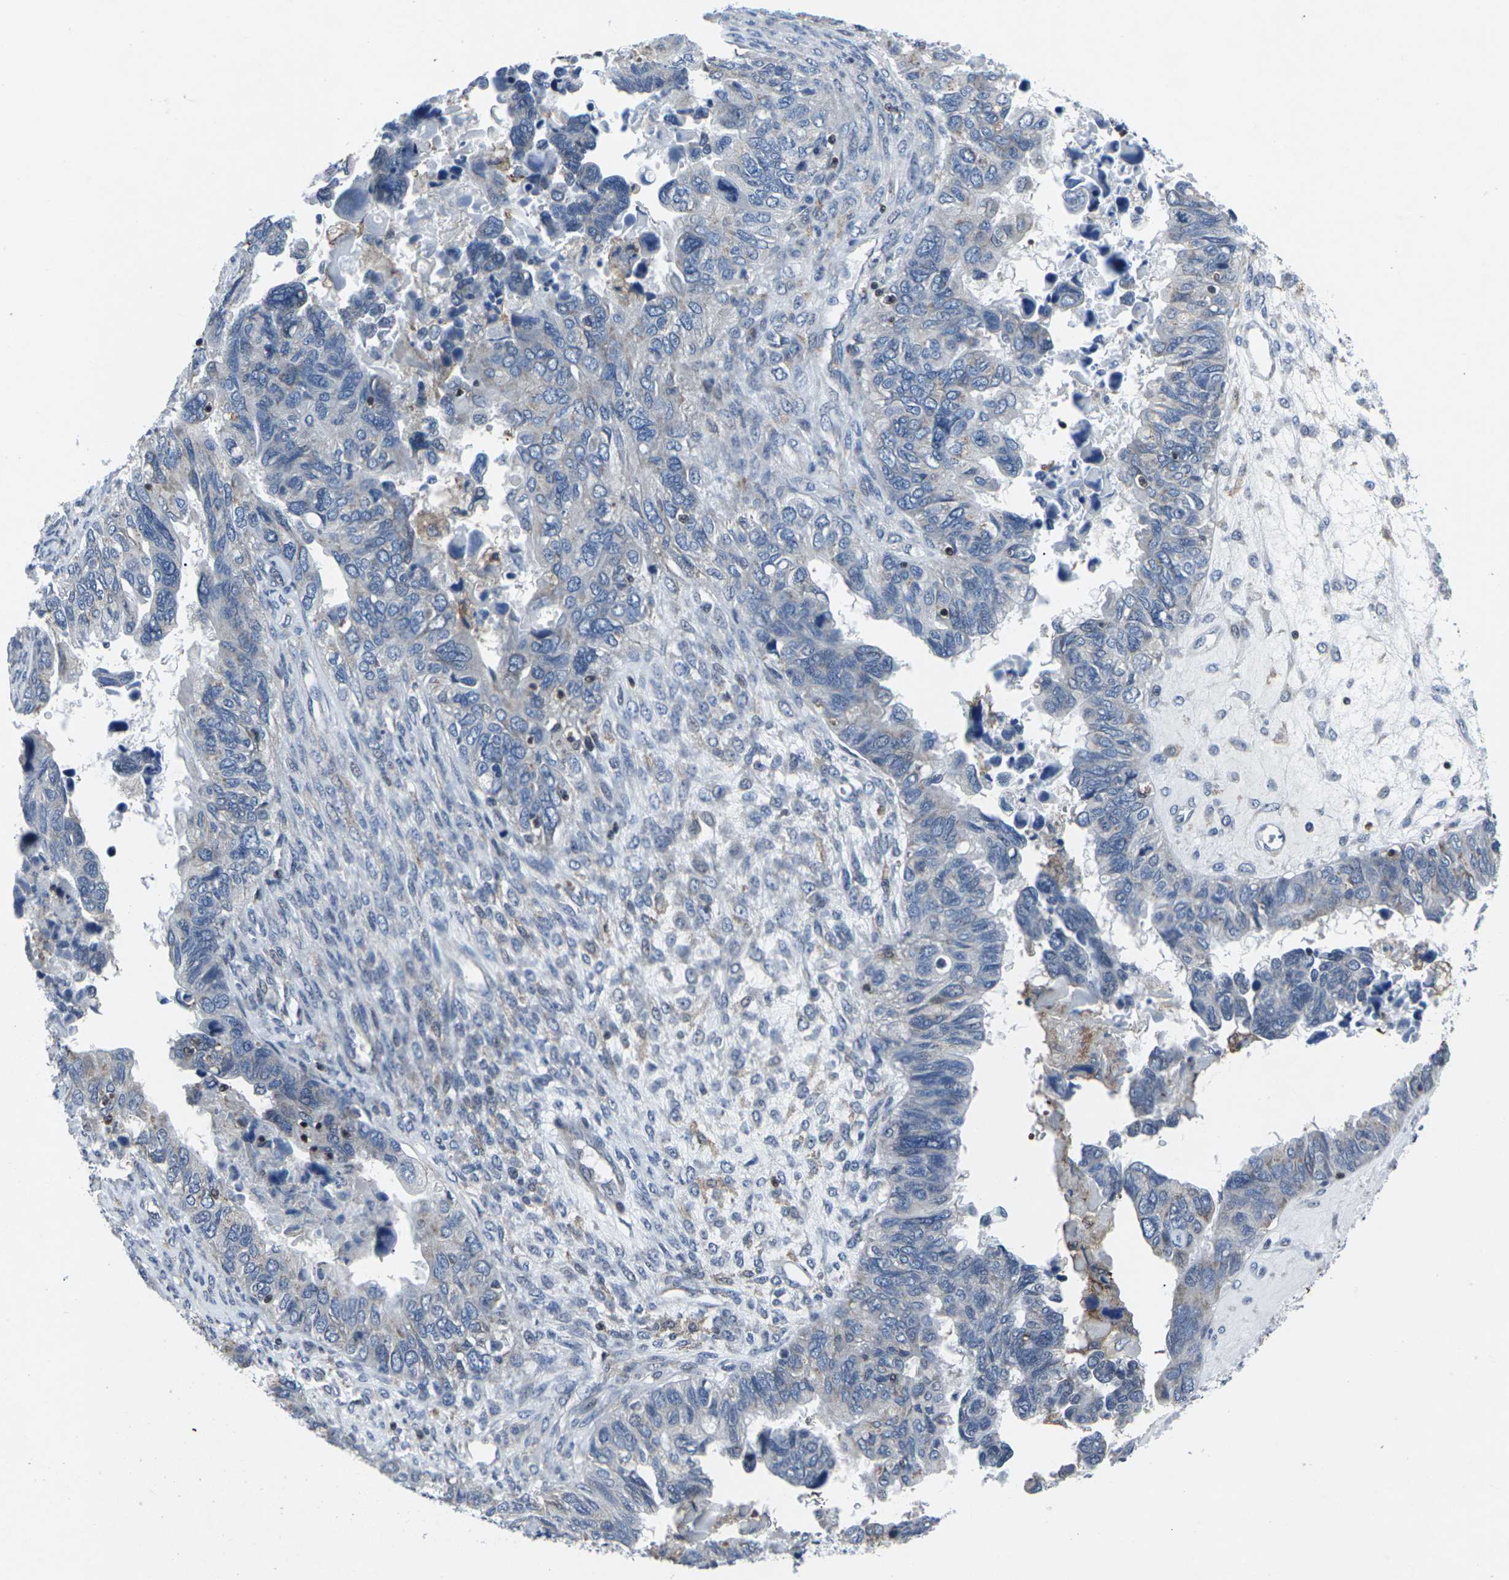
{"staining": {"intensity": "negative", "quantity": "none", "location": "none"}, "tissue": "ovarian cancer", "cell_type": "Tumor cells", "image_type": "cancer", "snomed": [{"axis": "morphology", "description": "Cystadenocarcinoma, serous, NOS"}, {"axis": "topography", "description": "Ovary"}], "caption": "The immunohistochemistry histopathology image has no significant staining in tumor cells of serous cystadenocarcinoma (ovarian) tissue. (Brightfield microscopy of DAB IHC at high magnification).", "gene": "STAT4", "patient": {"sex": "female", "age": 79}}